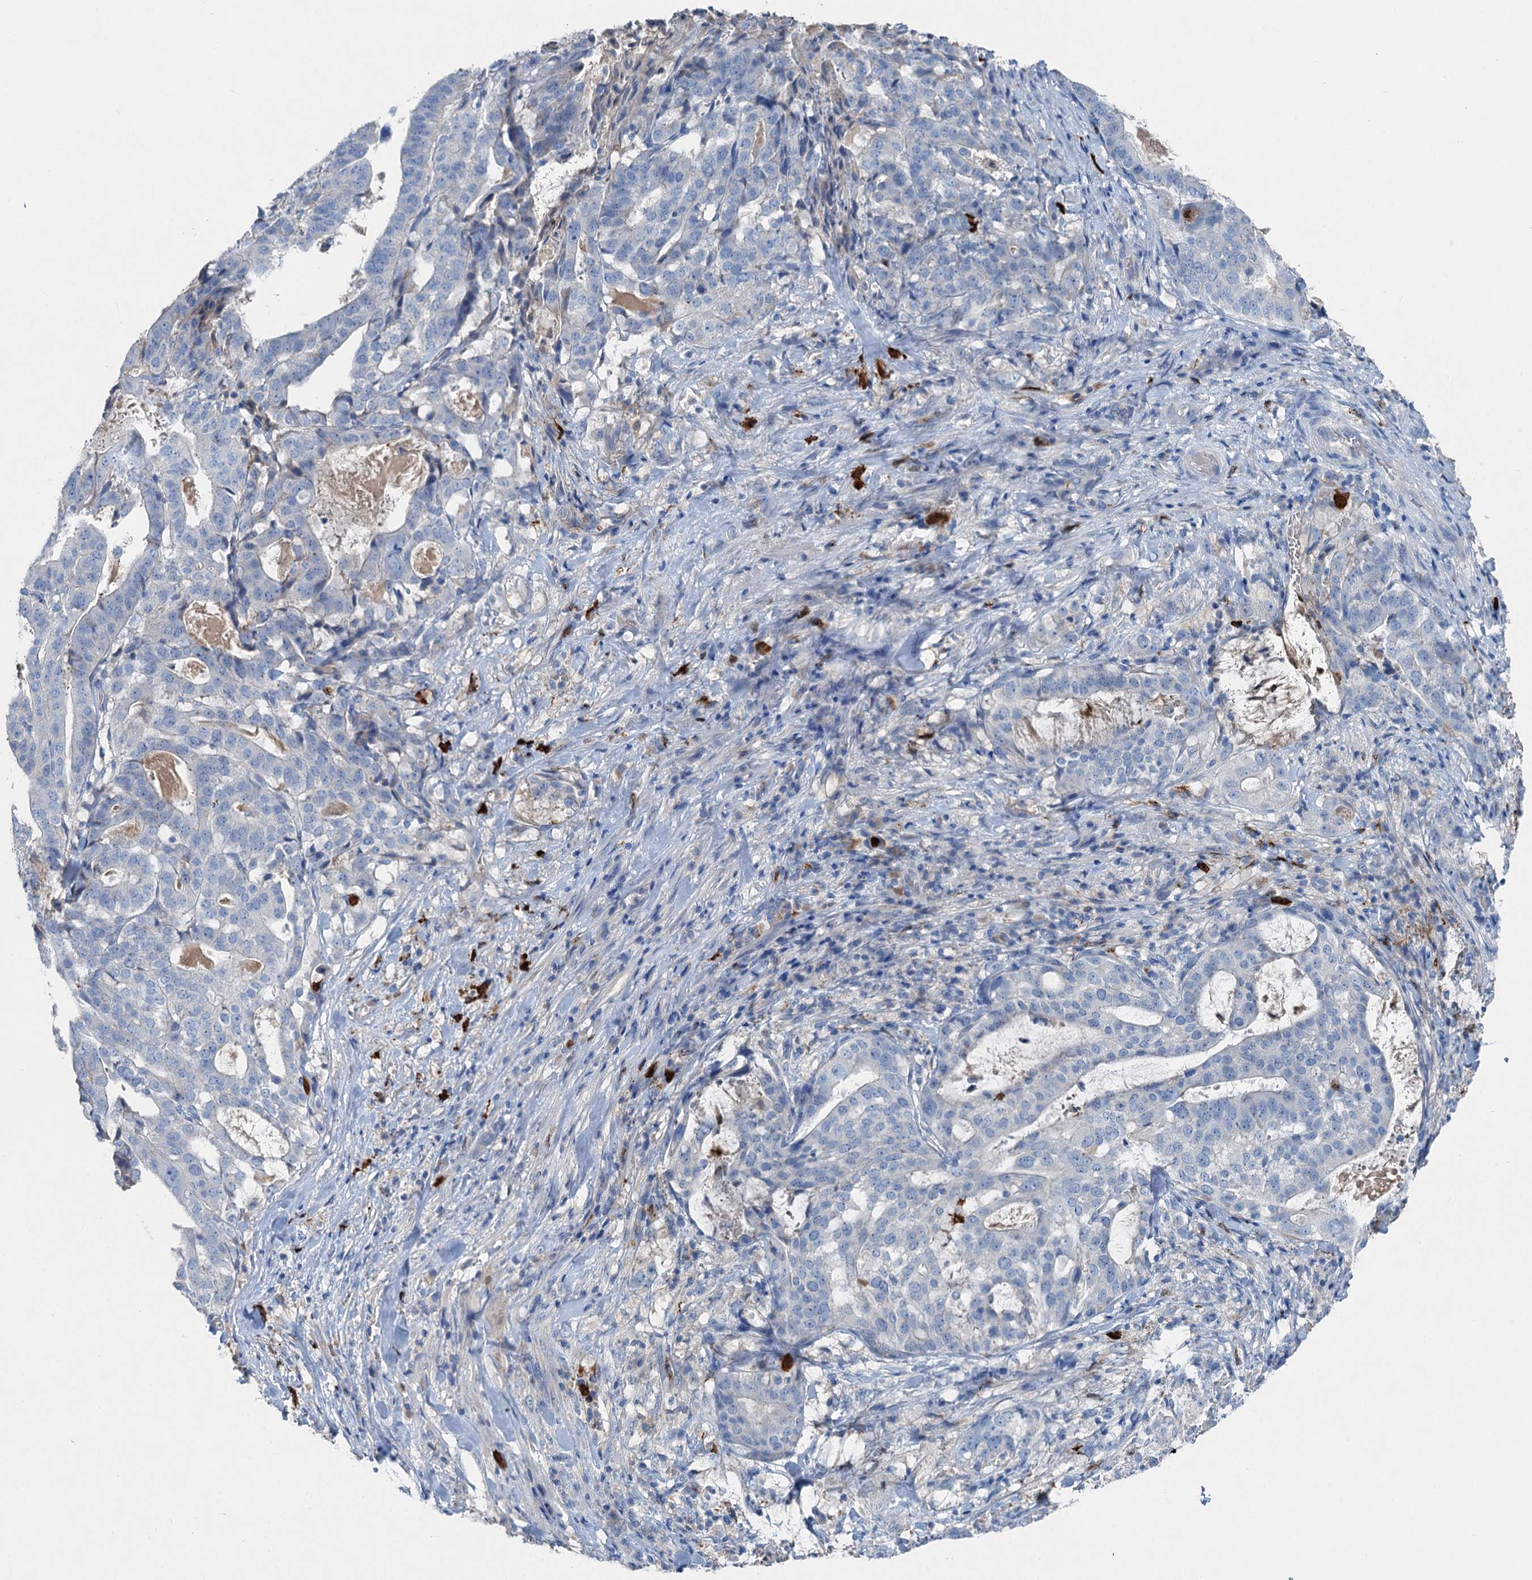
{"staining": {"intensity": "negative", "quantity": "none", "location": "none"}, "tissue": "stomach cancer", "cell_type": "Tumor cells", "image_type": "cancer", "snomed": [{"axis": "morphology", "description": "Adenocarcinoma, NOS"}, {"axis": "topography", "description": "Stomach"}], "caption": "Human adenocarcinoma (stomach) stained for a protein using IHC reveals no expression in tumor cells.", "gene": "OTOA", "patient": {"sex": "male", "age": 48}}